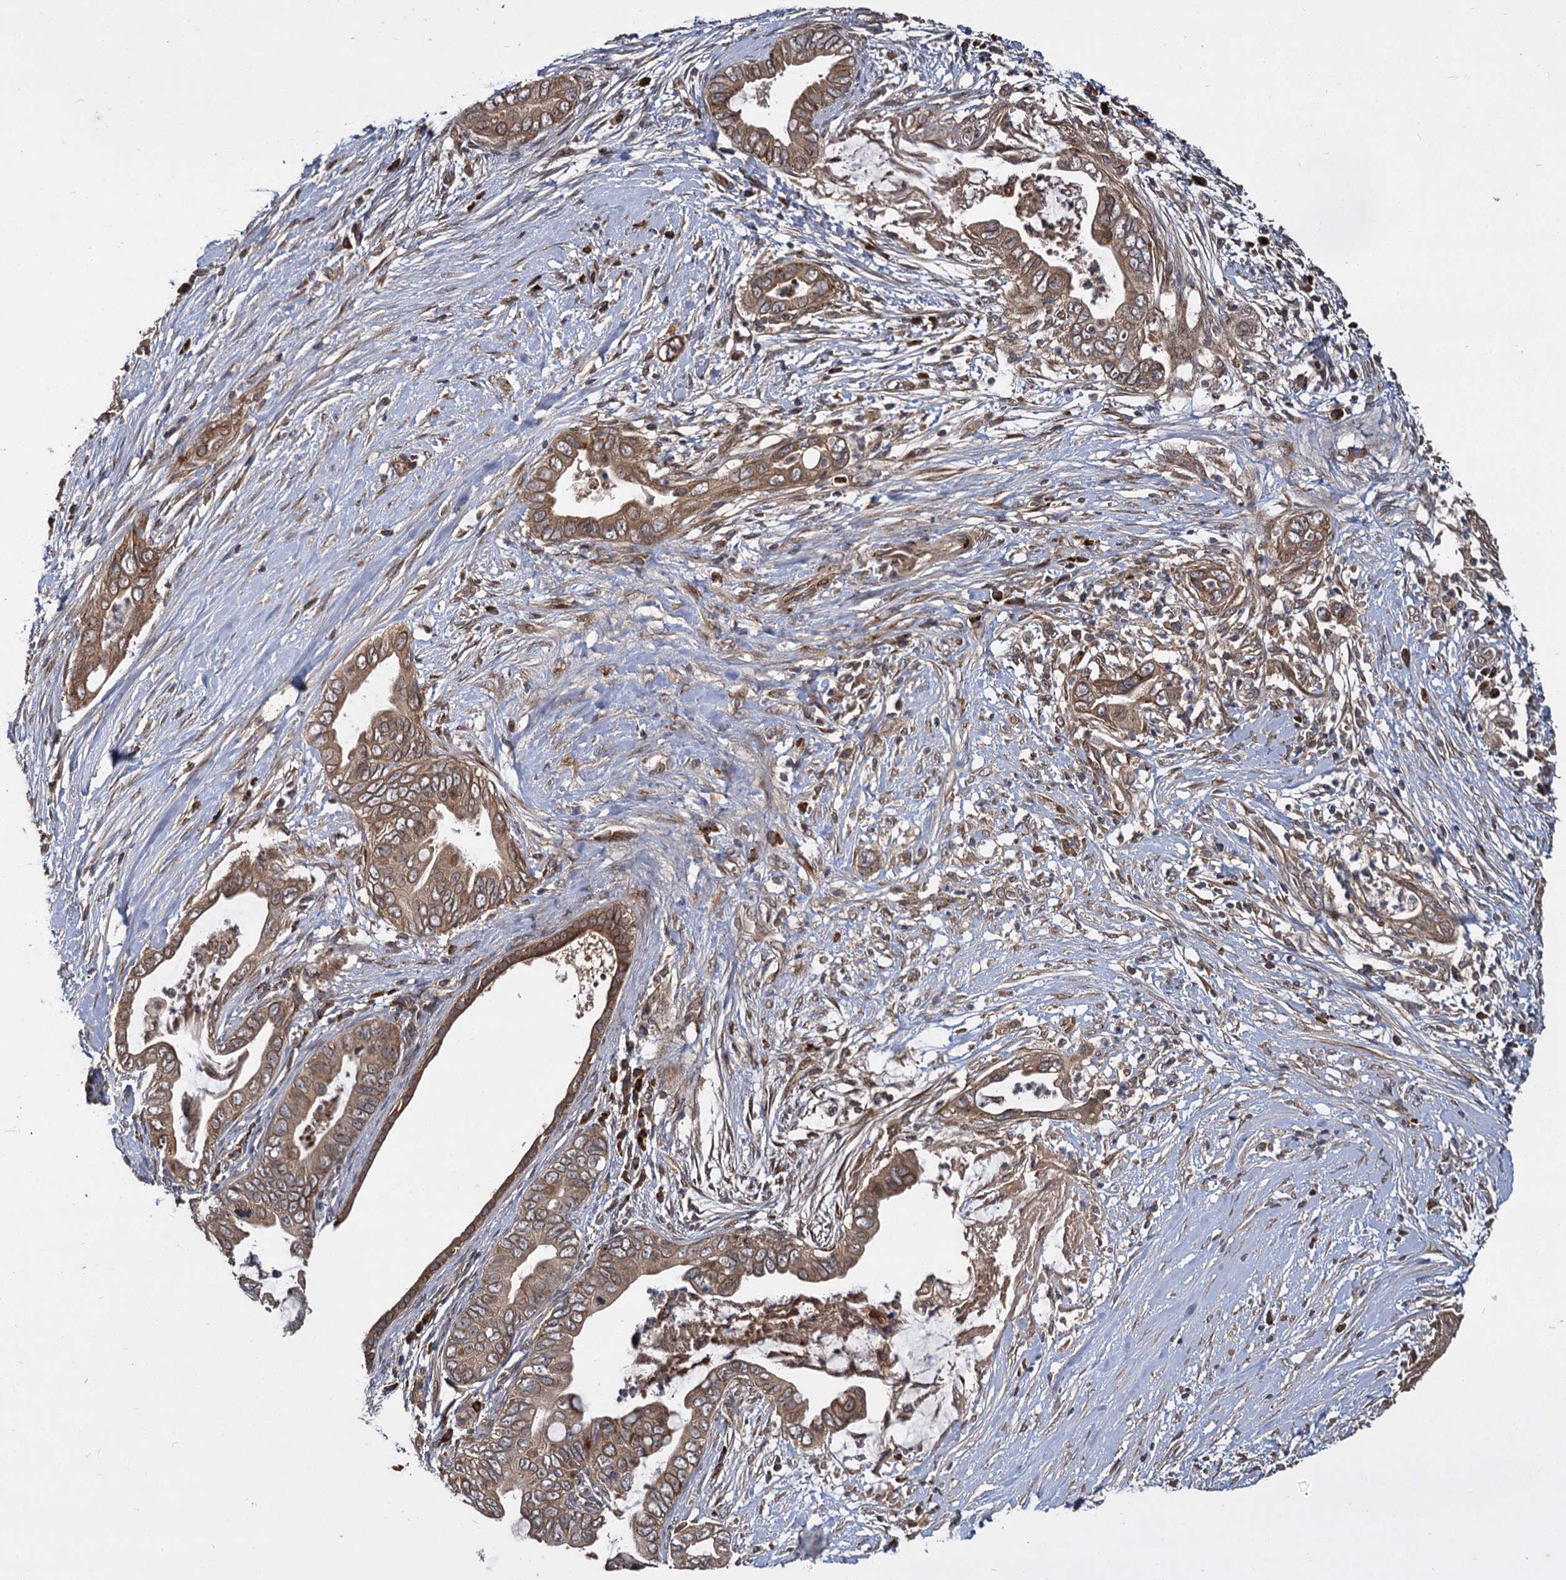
{"staining": {"intensity": "moderate", "quantity": ">75%", "location": "cytoplasmic/membranous"}, "tissue": "pancreatic cancer", "cell_type": "Tumor cells", "image_type": "cancer", "snomed": [{"axis": "morphology", "description": "Adenocarcinoma, NOS"}, {"axis": "topography", "description": "Pancreas"}], "caption": "Immunohistochemistry (IHC) photomicrograph of human pancreatic adenocarcinoma stained for a protein (brown), which reveals medium levels of moderate cytoplasmic/membranous positivity in about >75% of tumor cells.", "gene": "INPPL1", "patient": {"sex": "male", "age": 75}}